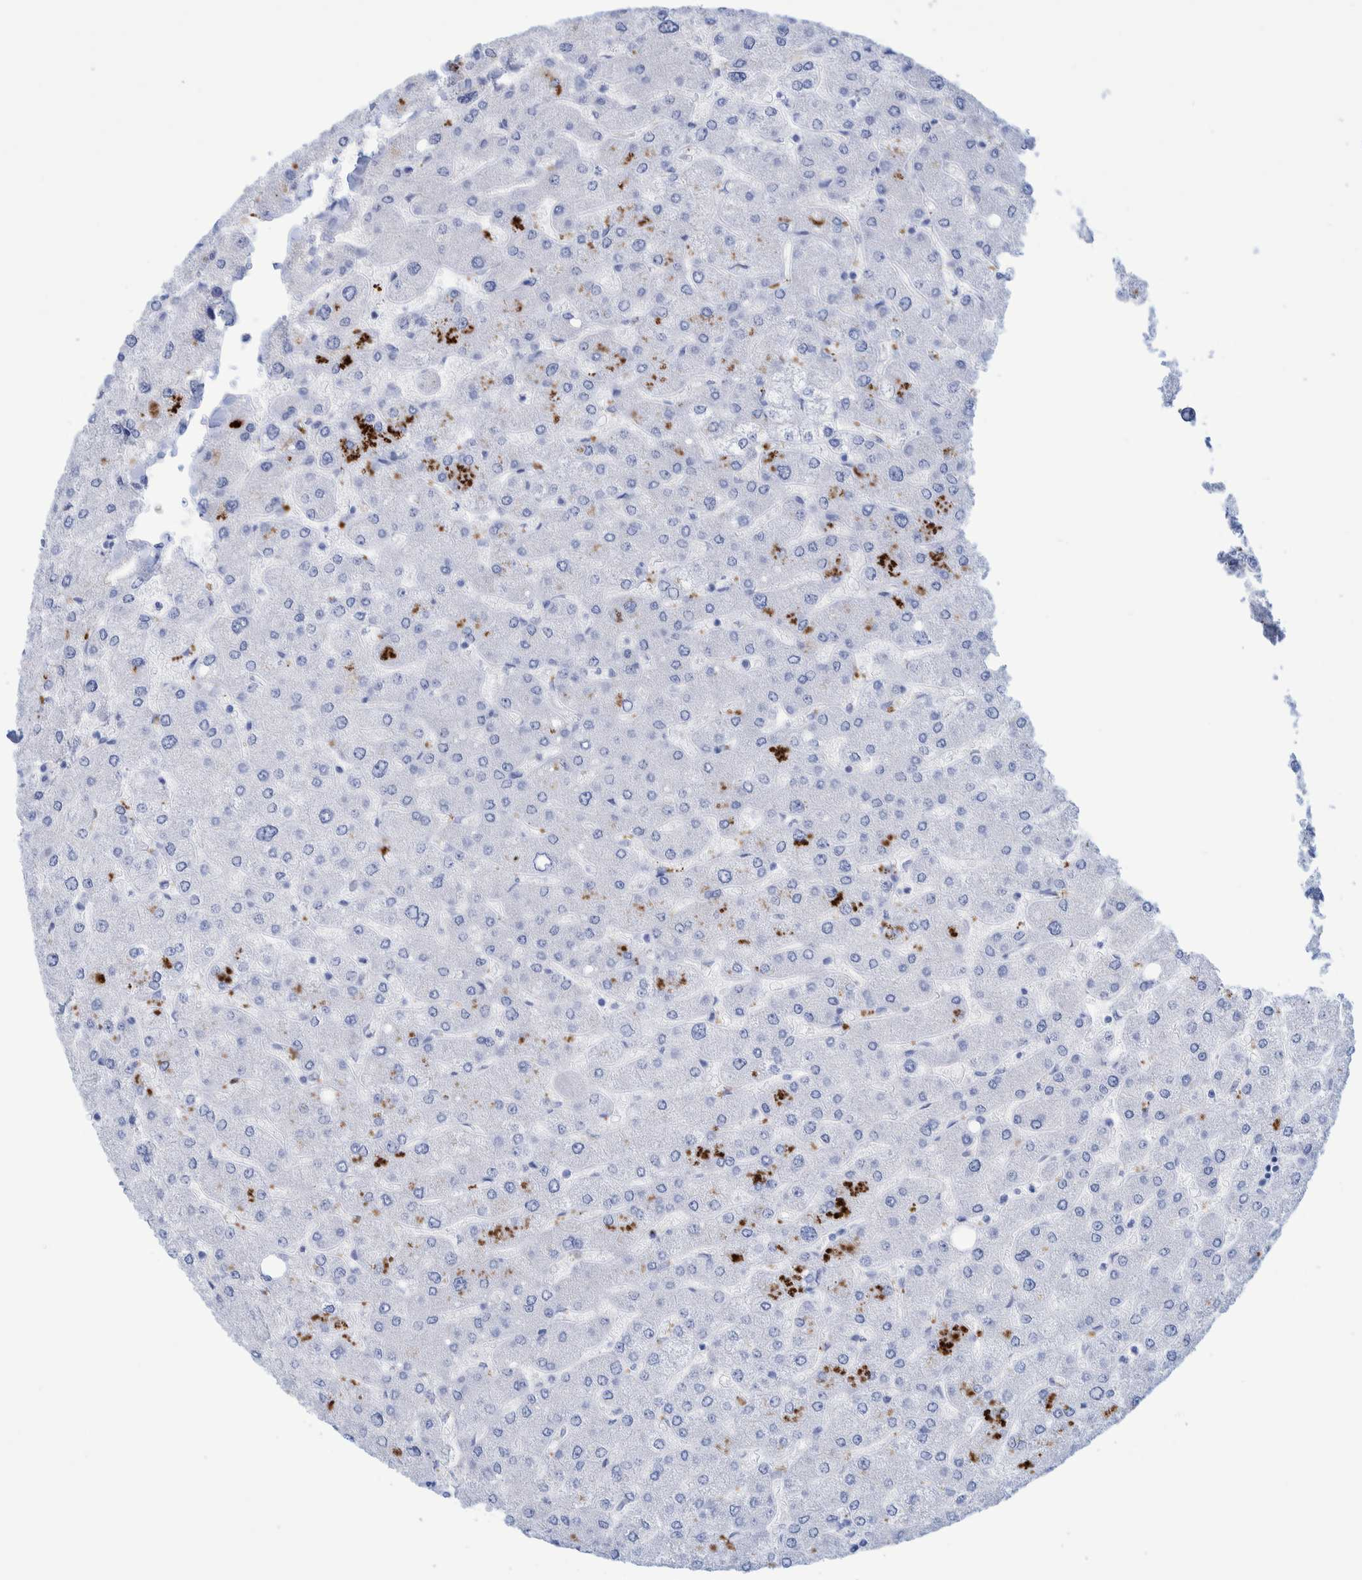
{"staining": {"intensity": "negative", "quantity": "none", "location": "none"}, "tissue": "liver", "cell_type": "Cholangiocytes", "image_type": "normal", "snomed": [{"axis": "morphology", "description": "Normal tissue, NOS"}, {"axis": "topography", "description": "Liver"}], "caption": "Micrograph shows no significant protein staining in cholangiocytes of unremarkable liver. The staining is performed using DAB (3,3'-diaminobenzidine) brown chromogen with nuclei counter-stained in using hematoxylin.", "gene": "PERP", "patient": {"sex": "male", "age": 55}}